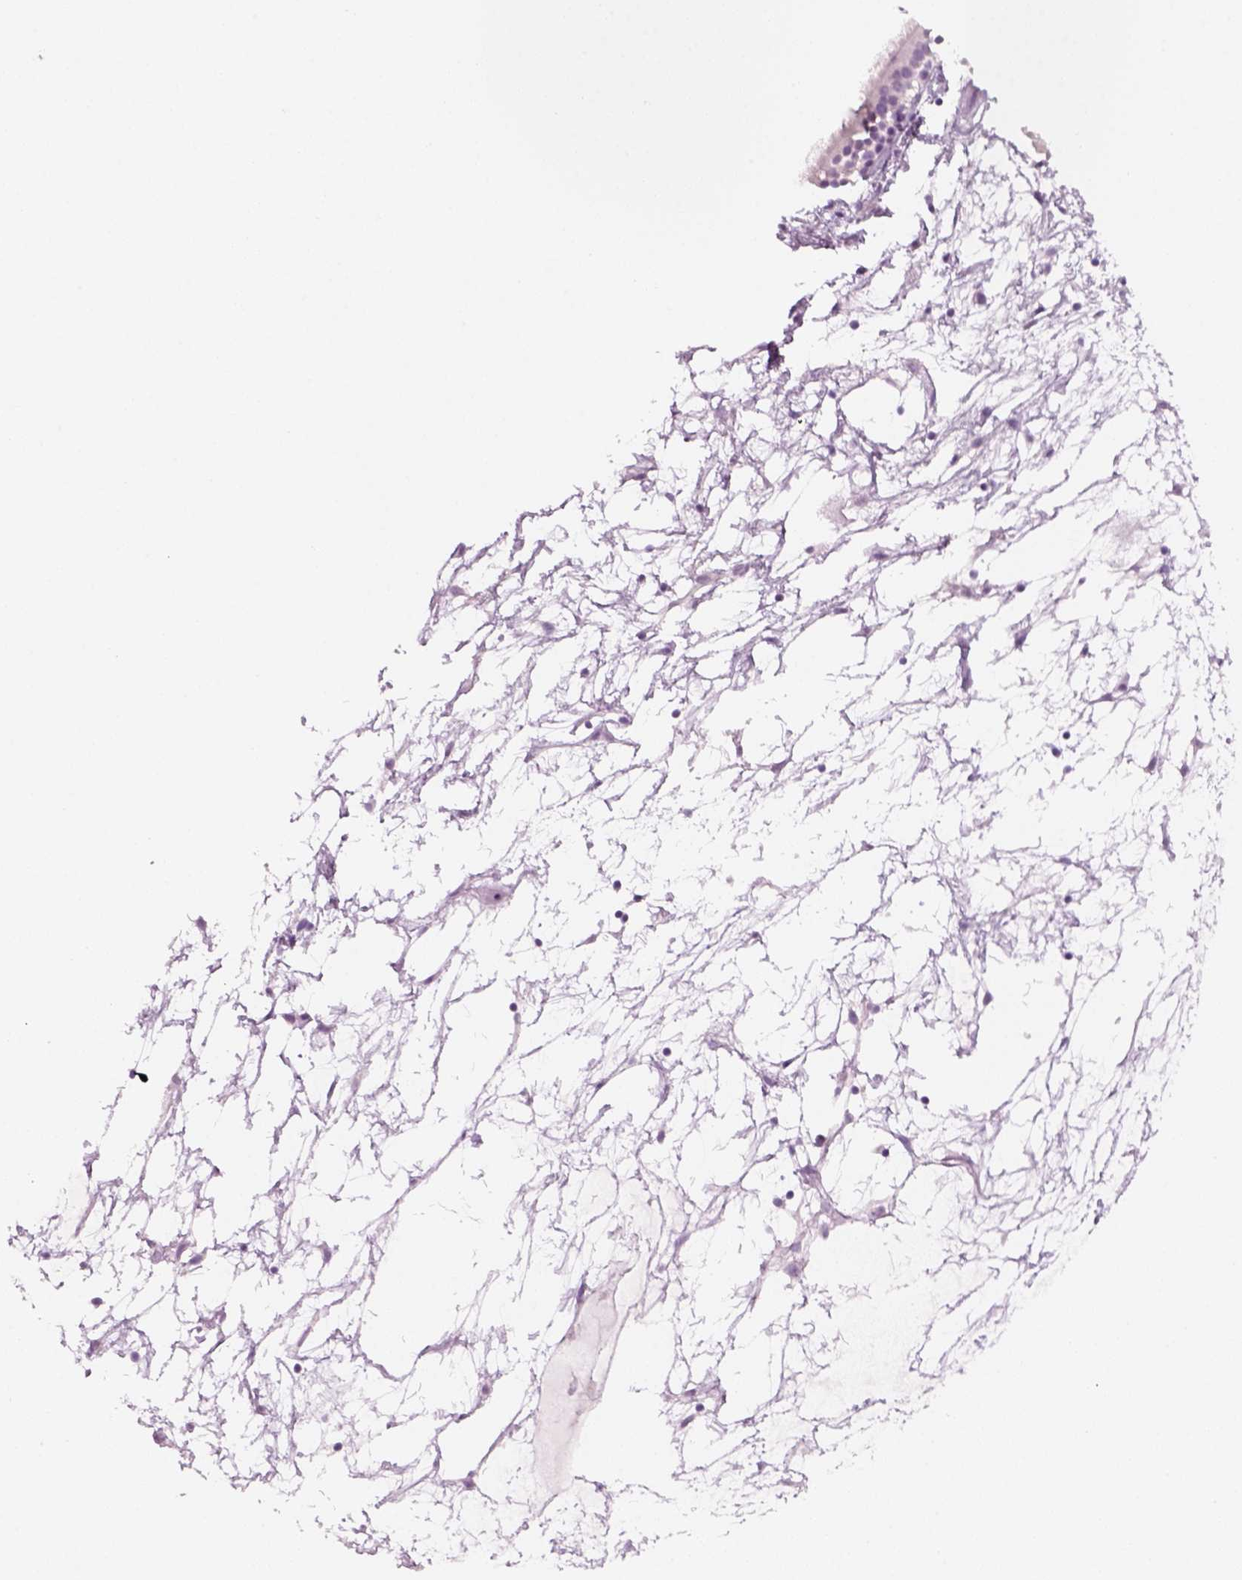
{"staining": {"intensity": "negative", "quantity": "none", "location": "none"}, "tissue": "nasopharynx", "cell_type": "Respiratory epithelial cells", "image_type": "normal", "snomed": [{"axis": "morphology", "description": "Normal tissue, NOS"}, {"axis": "topography", "description": "Nasopharynx"}], "caption": "Image shows no protein positivity in respiratory epithelial cells of unremarkable nasopharynx. The staining was performed using DAB to visualize the protein expression in brown, while the nuclei were stained in blue with hematoxylin (Magnification: 20x).", "gene": "KRTAP11", "patient": {"sex": "male", "age": 68}}